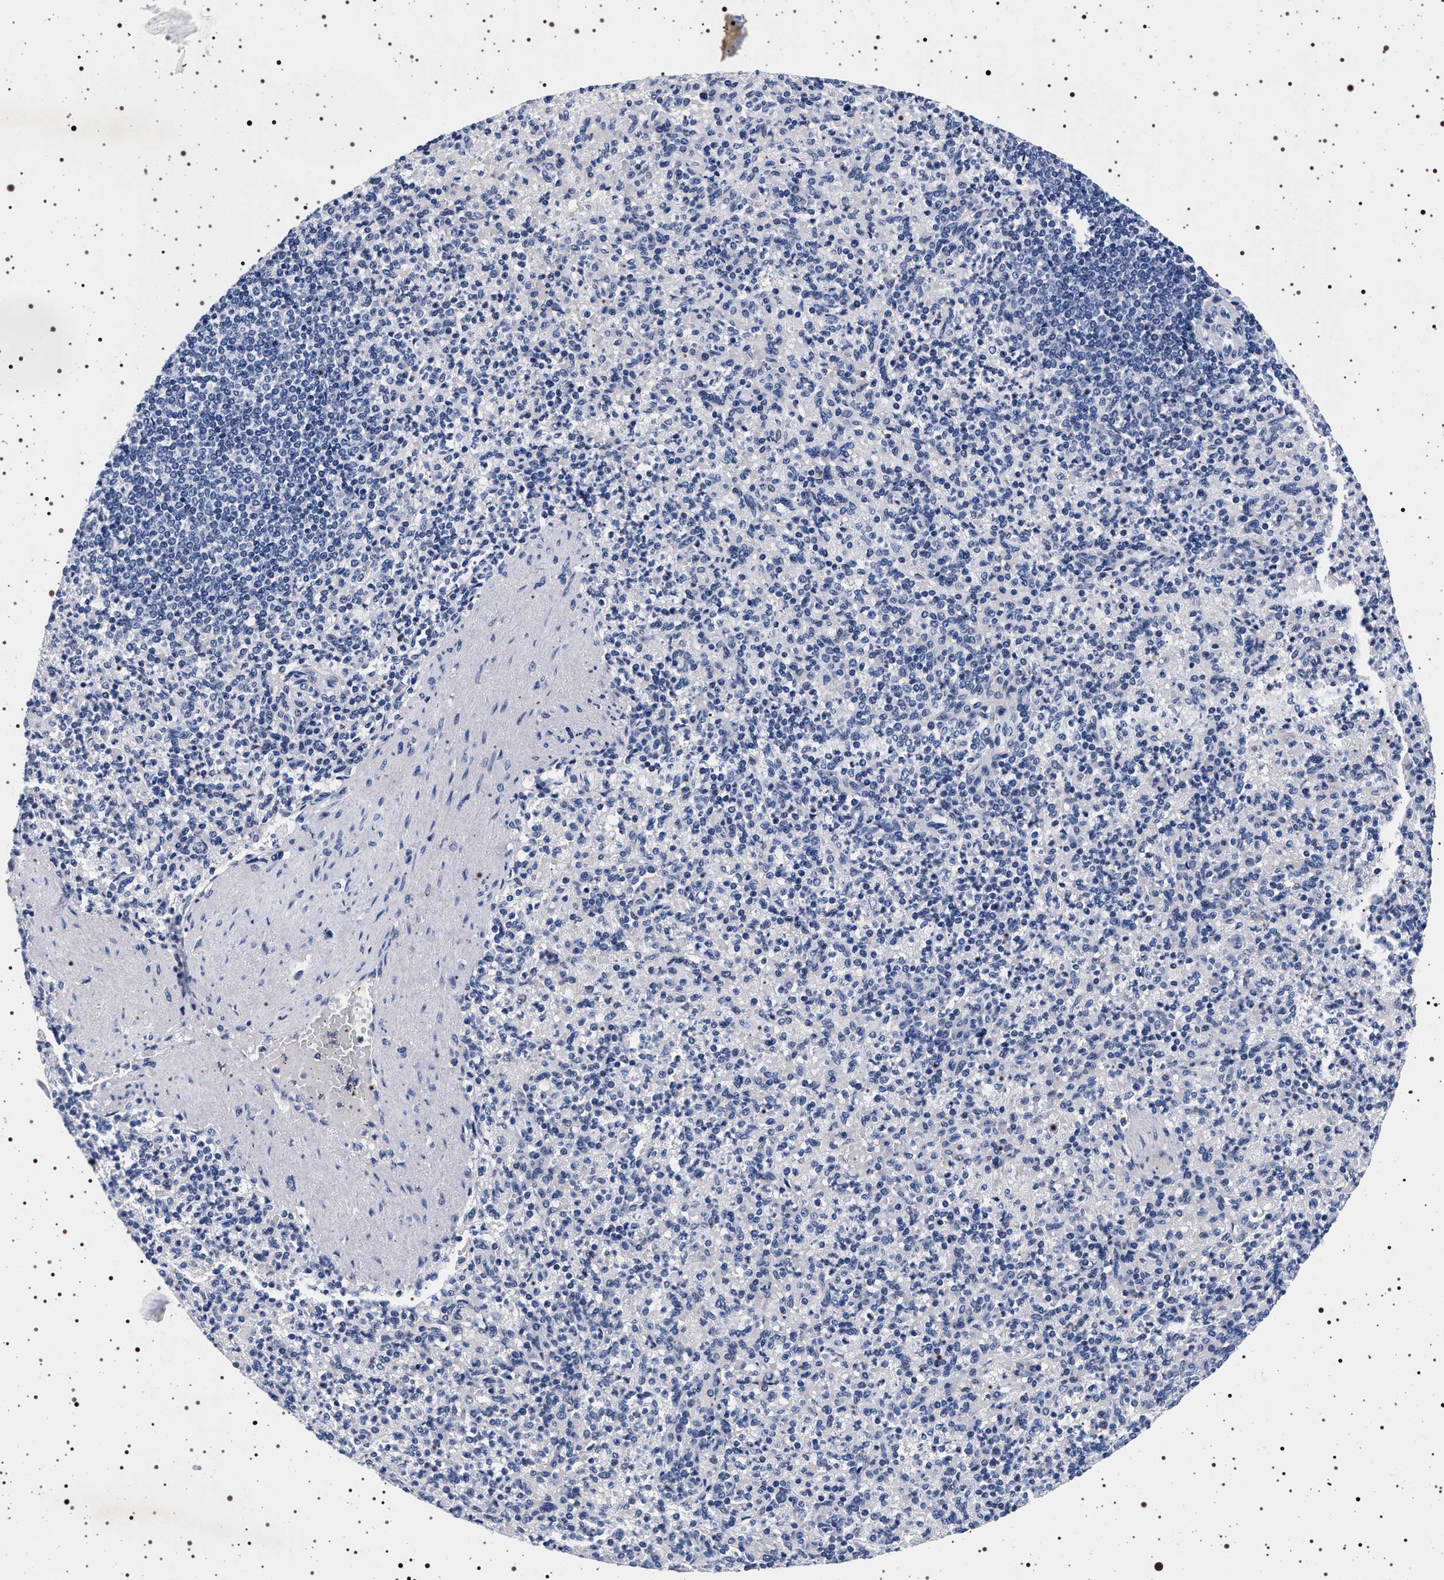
{"staining": {"intensity": "negative", "quantity": "none", "location": "none"}, "tissue": "spleen", "cell_type": "Cells in red pulp", "image_type": "normal", "snomed": [{"axis": "morphology", "description": "Normal tissue, NOS"}, {"axis": "topography", "description": "Spleen"}], "caption": "DAB immunohistochemical staining of benign spleen displays no significant expression in cells in red pulp.", "gene": "MAPK10", "patient": {"sex": "female", "age": 74}}